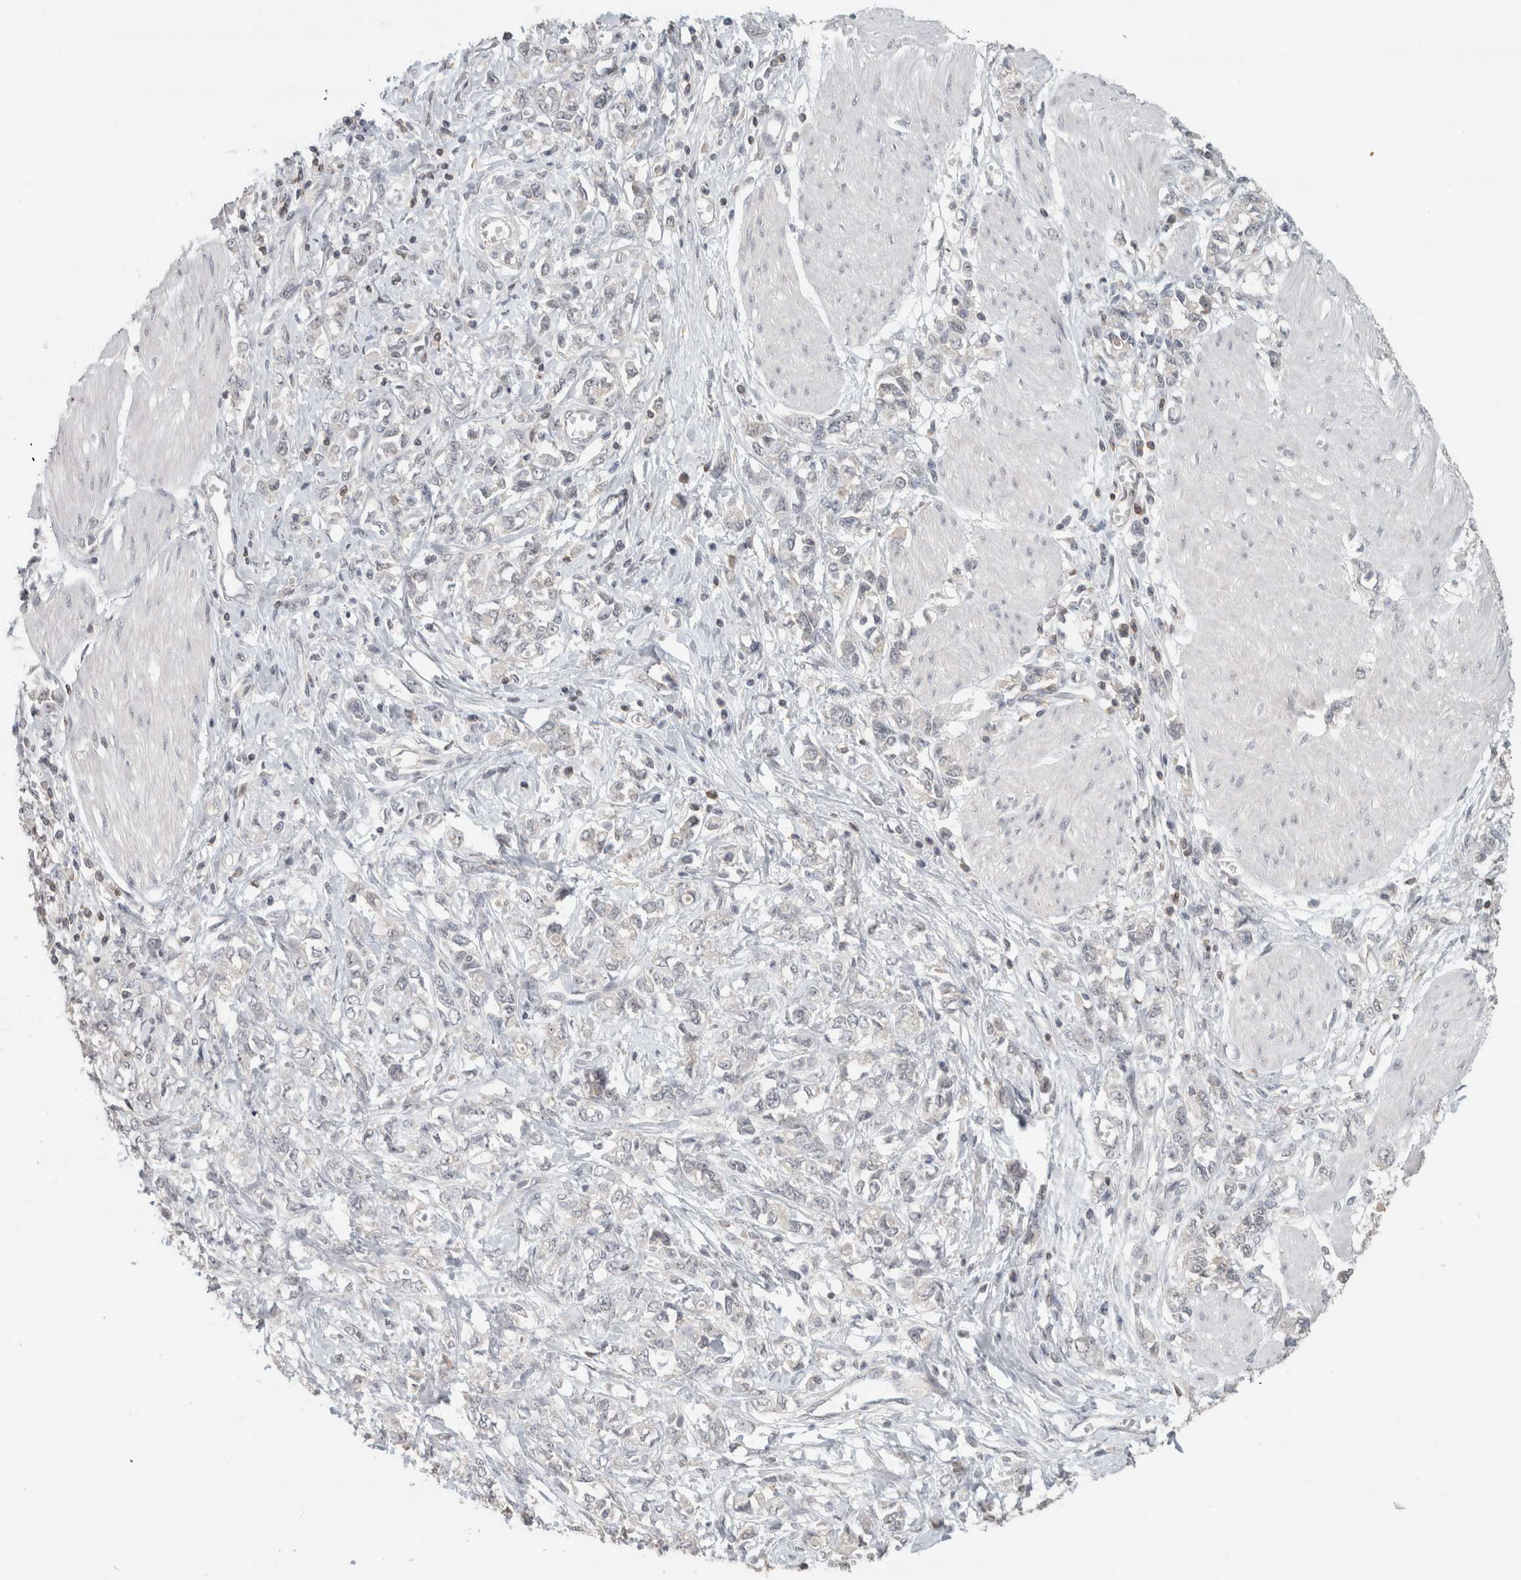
{"staining": {"intensity": "negative", "quantity": "none", "location": "none"}, "tissue": "stomach cancer", "cell_type": "Tumor cells", "image_type": "cancer", "snomed": [{"axis": "morphology", "description": "Adenocarcinoma, NOS"}, {"axis": "topography", "description": "Stomach"}], "caption": "The micrograph reveals no significant expression in tumor cells of stomach cancer (adenocarcinoma).", "gene": "TRAT1", "patient": {"sex": "female", "age": 76}}